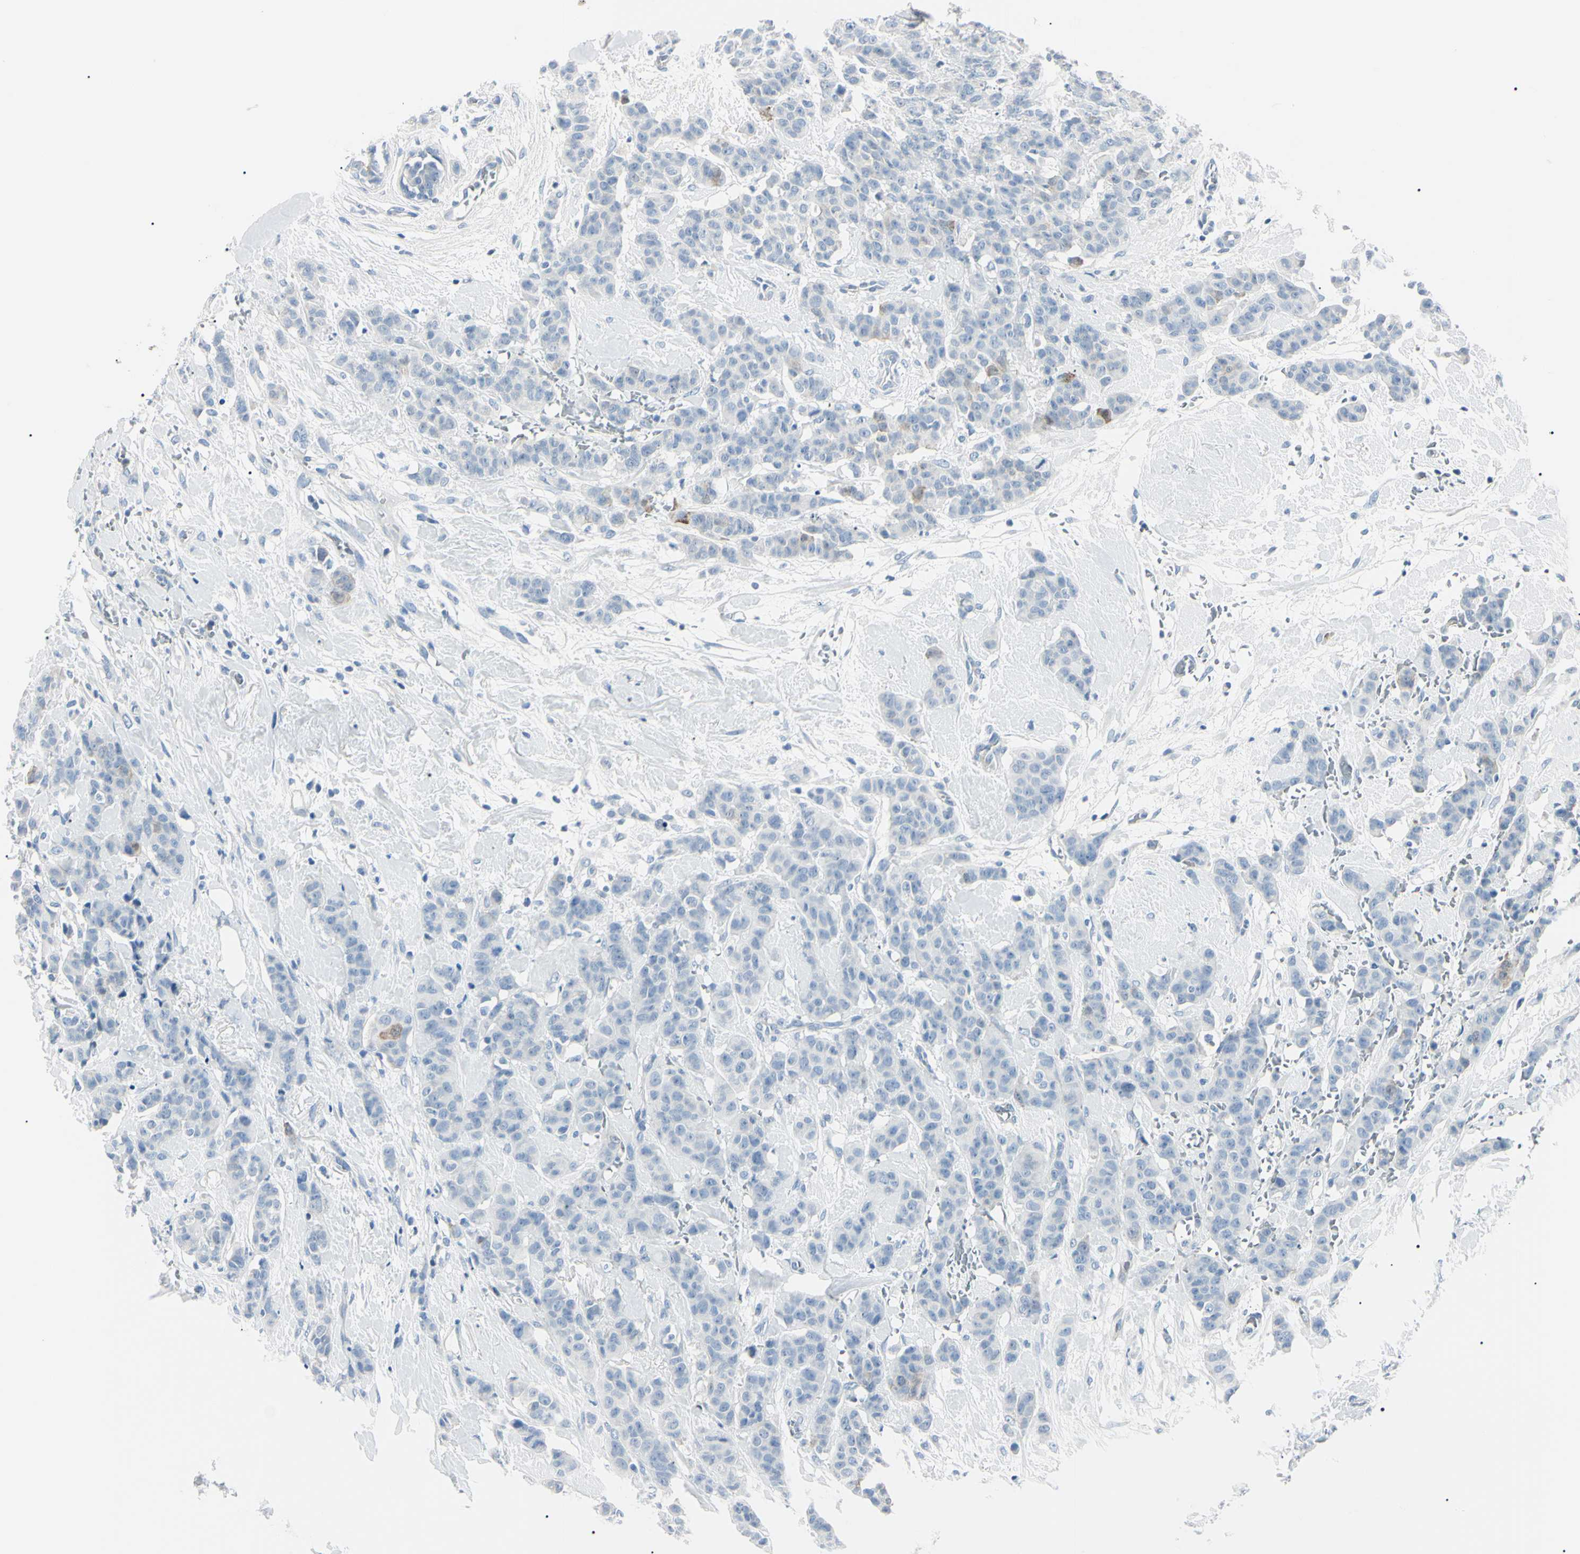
{"staining": {"intensity": "negative", "quantity": "none", "location": "none"}, "tissue": "breast cancer", "cell_type": "Tumor cells", "image_type": "cancer", "snomed": [{"axis": "morphology", "description": "Normal tissue, NOS"}, {"axis": "morphology", "description": "Duct carcinoma"}, {"axis": "topography", "description": "Breast"}], "caption": "An immunohistochemistry micrograph of invasive ductal carcinoma (breast) is shown. There is no staining in tumor cells of invasive ductal carcinoma (breast). The staining is performed using DAB (3,3'-diaminobenzidine) brown chromogen with nuclei counter-stained in using hematoxylin.", "gene": "CA2", "patient": {"sex": "female", "age": 40}}